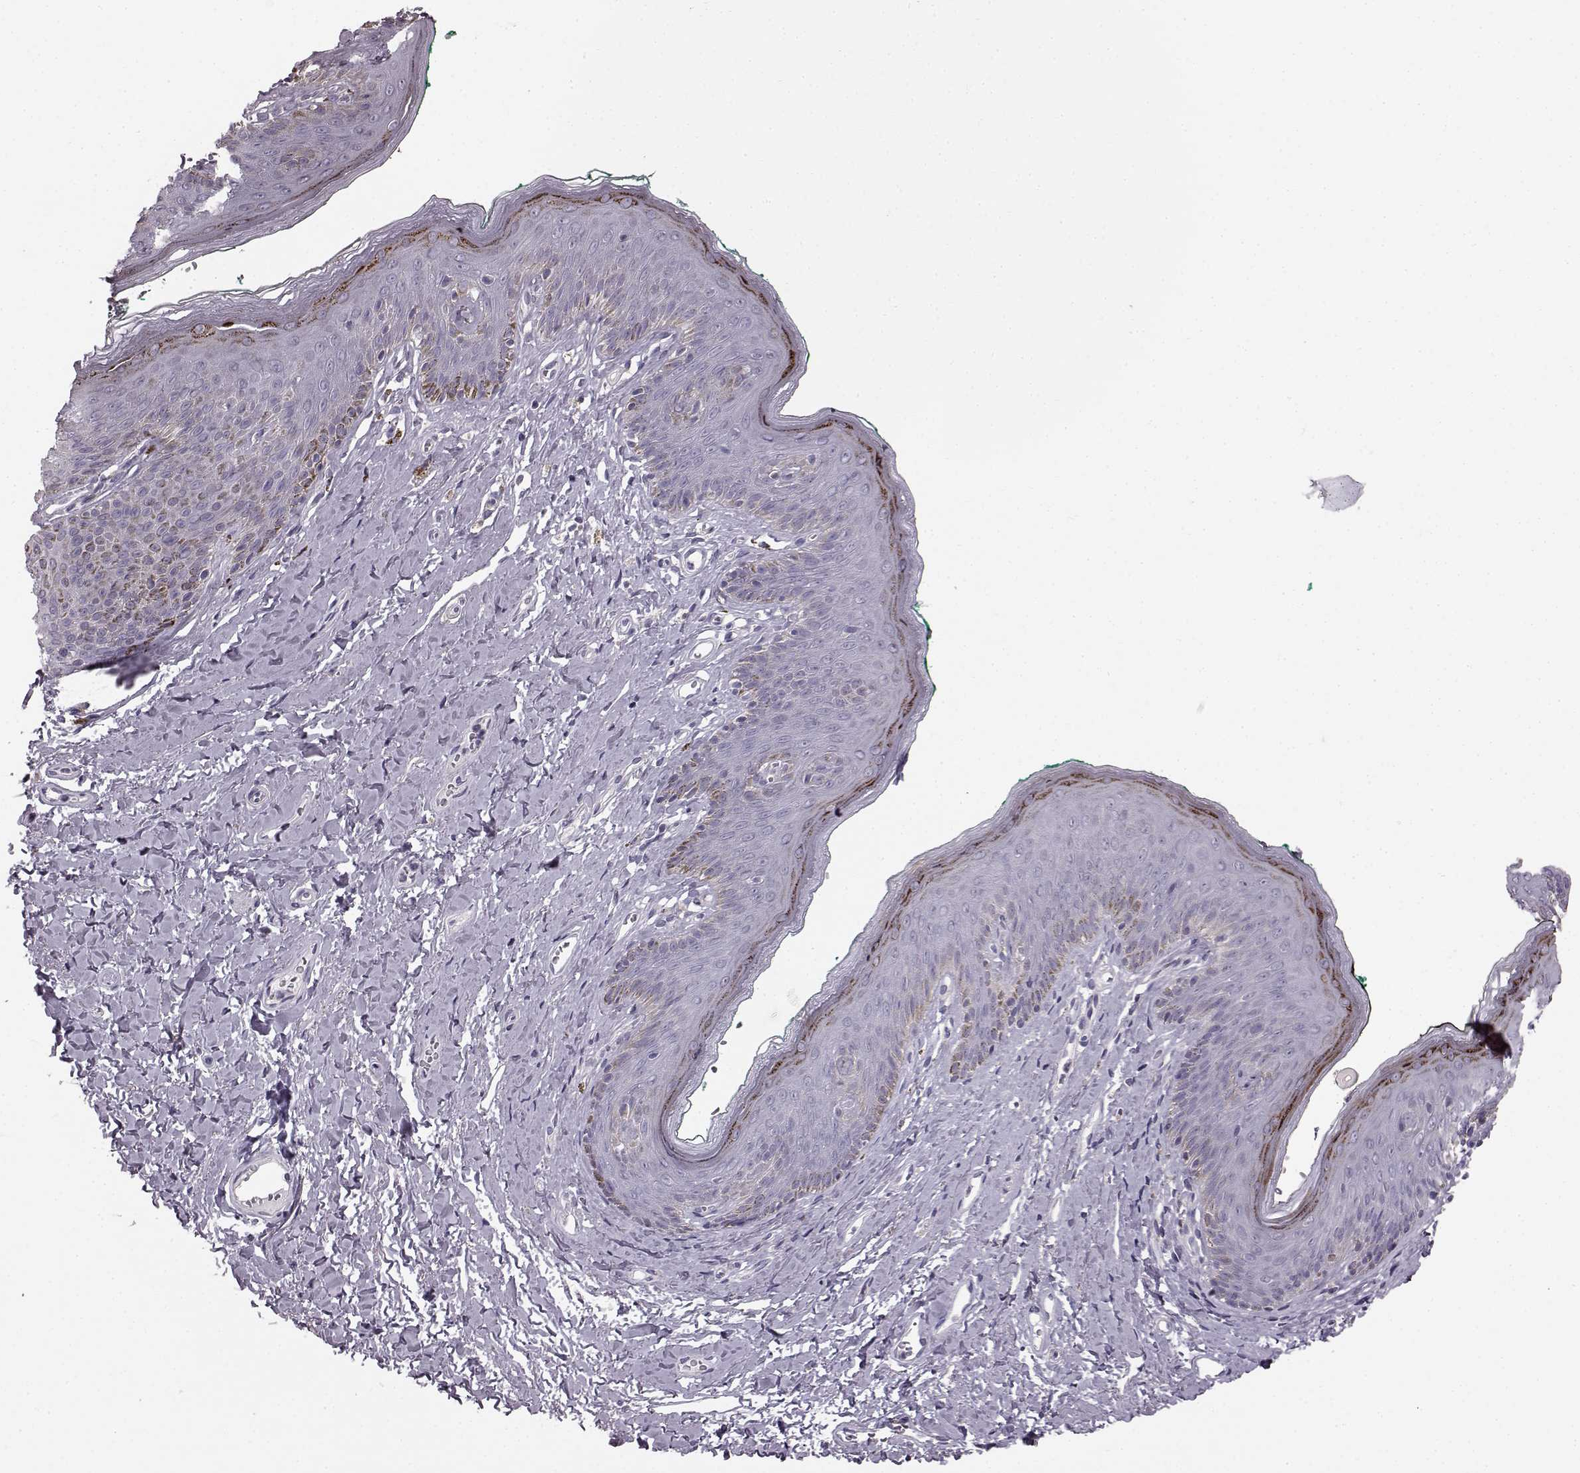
{"staining": {"intensity": "strong", "quantity": "<25%", "location": "cytoplasmic/membranous"}, "tissue": "skin", "cell_type": "Epidermal cells", "image_type": "normal", "snomed": [{"axis": "morphology", "description": "Normal tissue, NOS"}, {"axis": "topography", "description": "Vulva"}], "caption": "Immunohistochemistry staining of normal skin, which reveals medium levels of strong cytoplasmic/membranous staining in about <25% of epidermal cells indicating strong cytoplasmic/membranous protein positivity. The staining was performed using DAB (3,3'-diaminobenzidine) (brown) for protein detection and nuclei were counterstained in hematoxylin (blue).", "gene": "FAM8A1", "patient": {"sex": "female", "age": 66}}